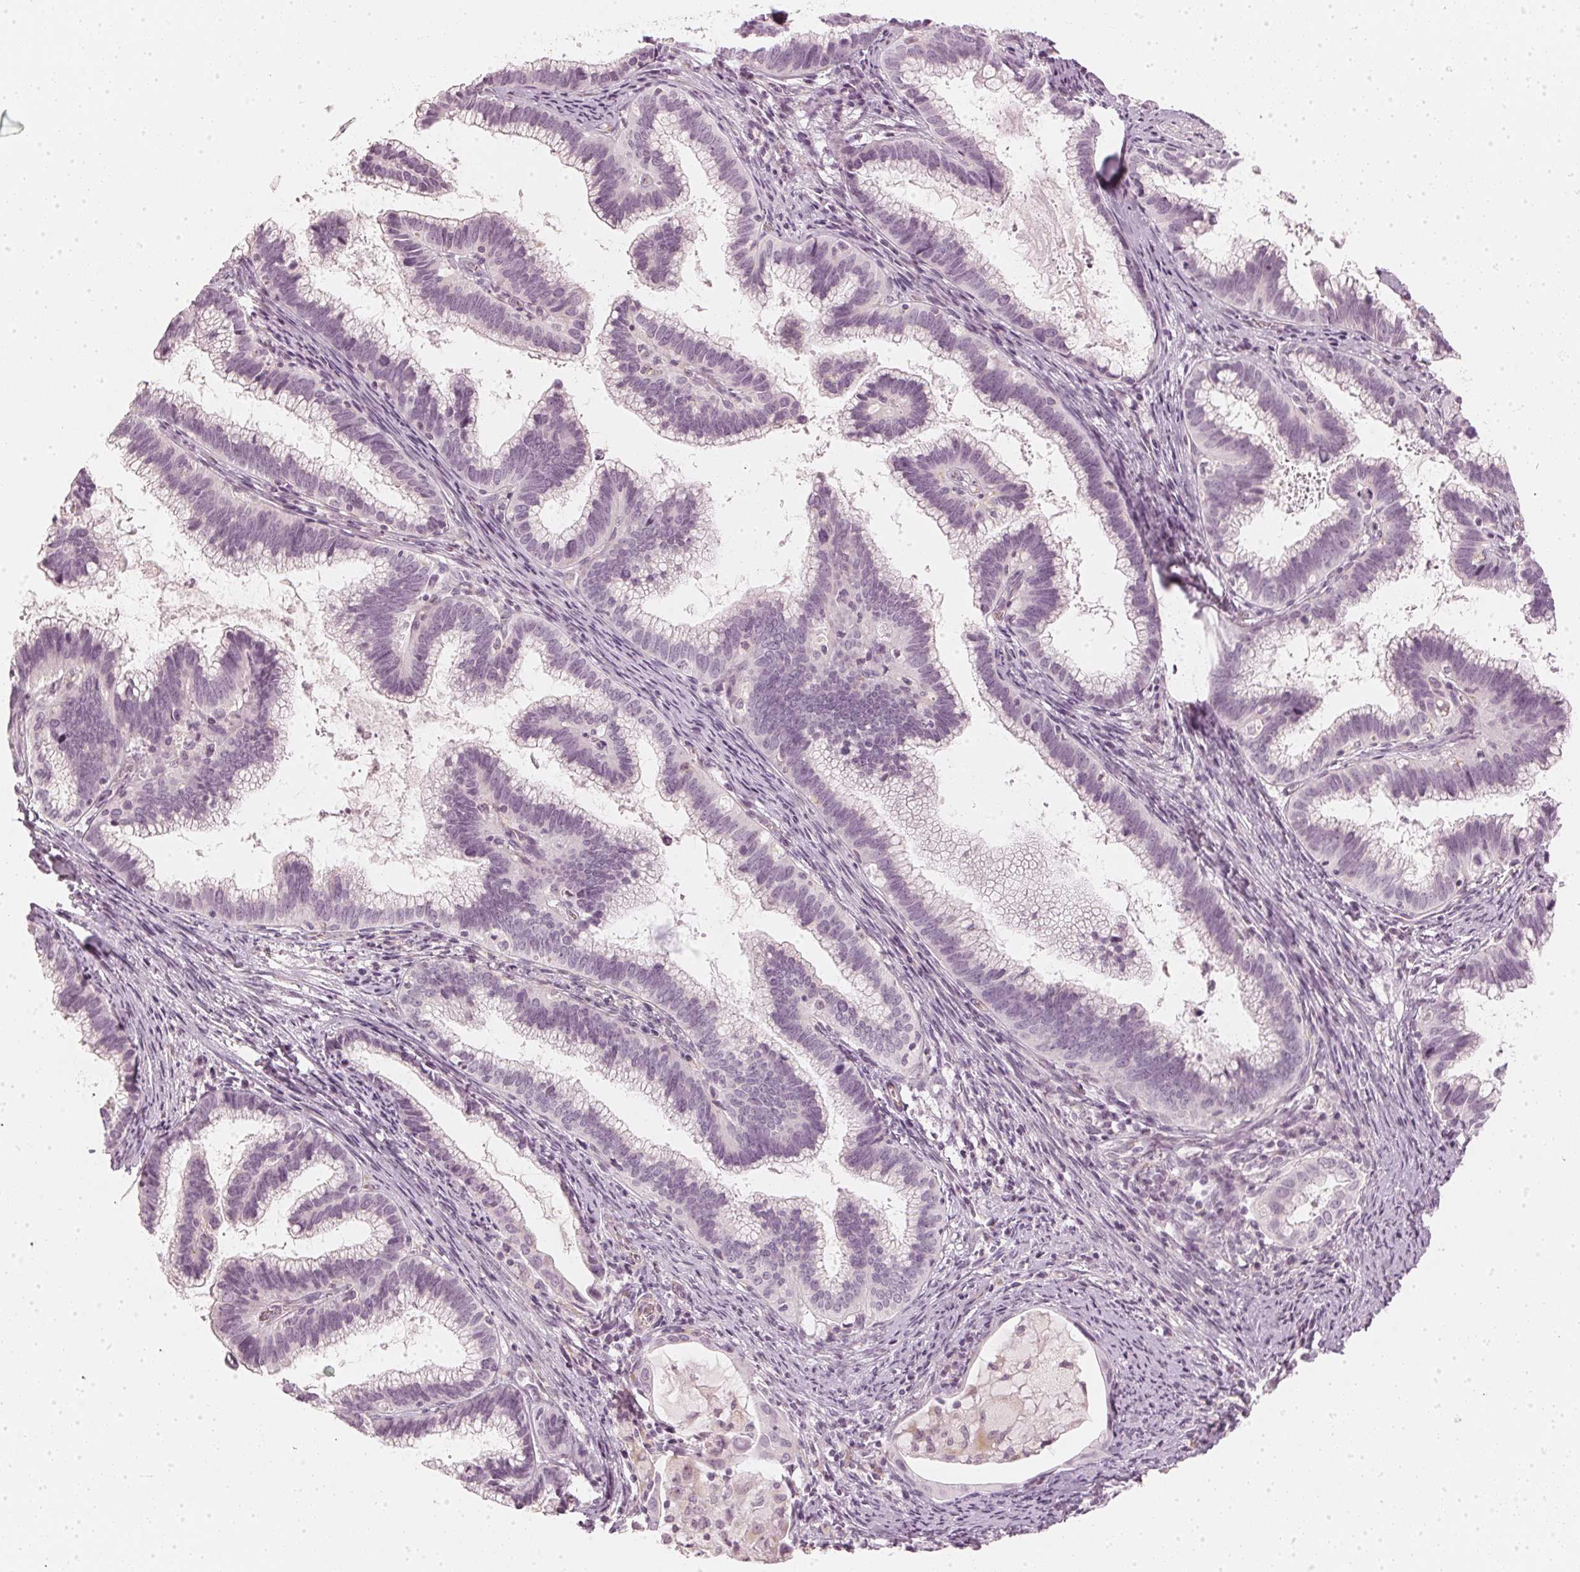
{"staining": {"intensity": "negative", "quantity": "none", "location": "none"}, "tissue": "cervical cancer", "cell_type": "Tumor cells", "image_type": "cancer", "snomed": [{"axis": "morphology", "description": "Adenocarcinoma, NOS"}, {"axis": "topography", "description": "Cervix"}], "caption": "A micrograph of cervical cancer (adenocarcinoma) stained for a protein displays no brown staining in tumor cells.", "gene": "APLP1", "patient": {"sex": "female", "age": 61}}